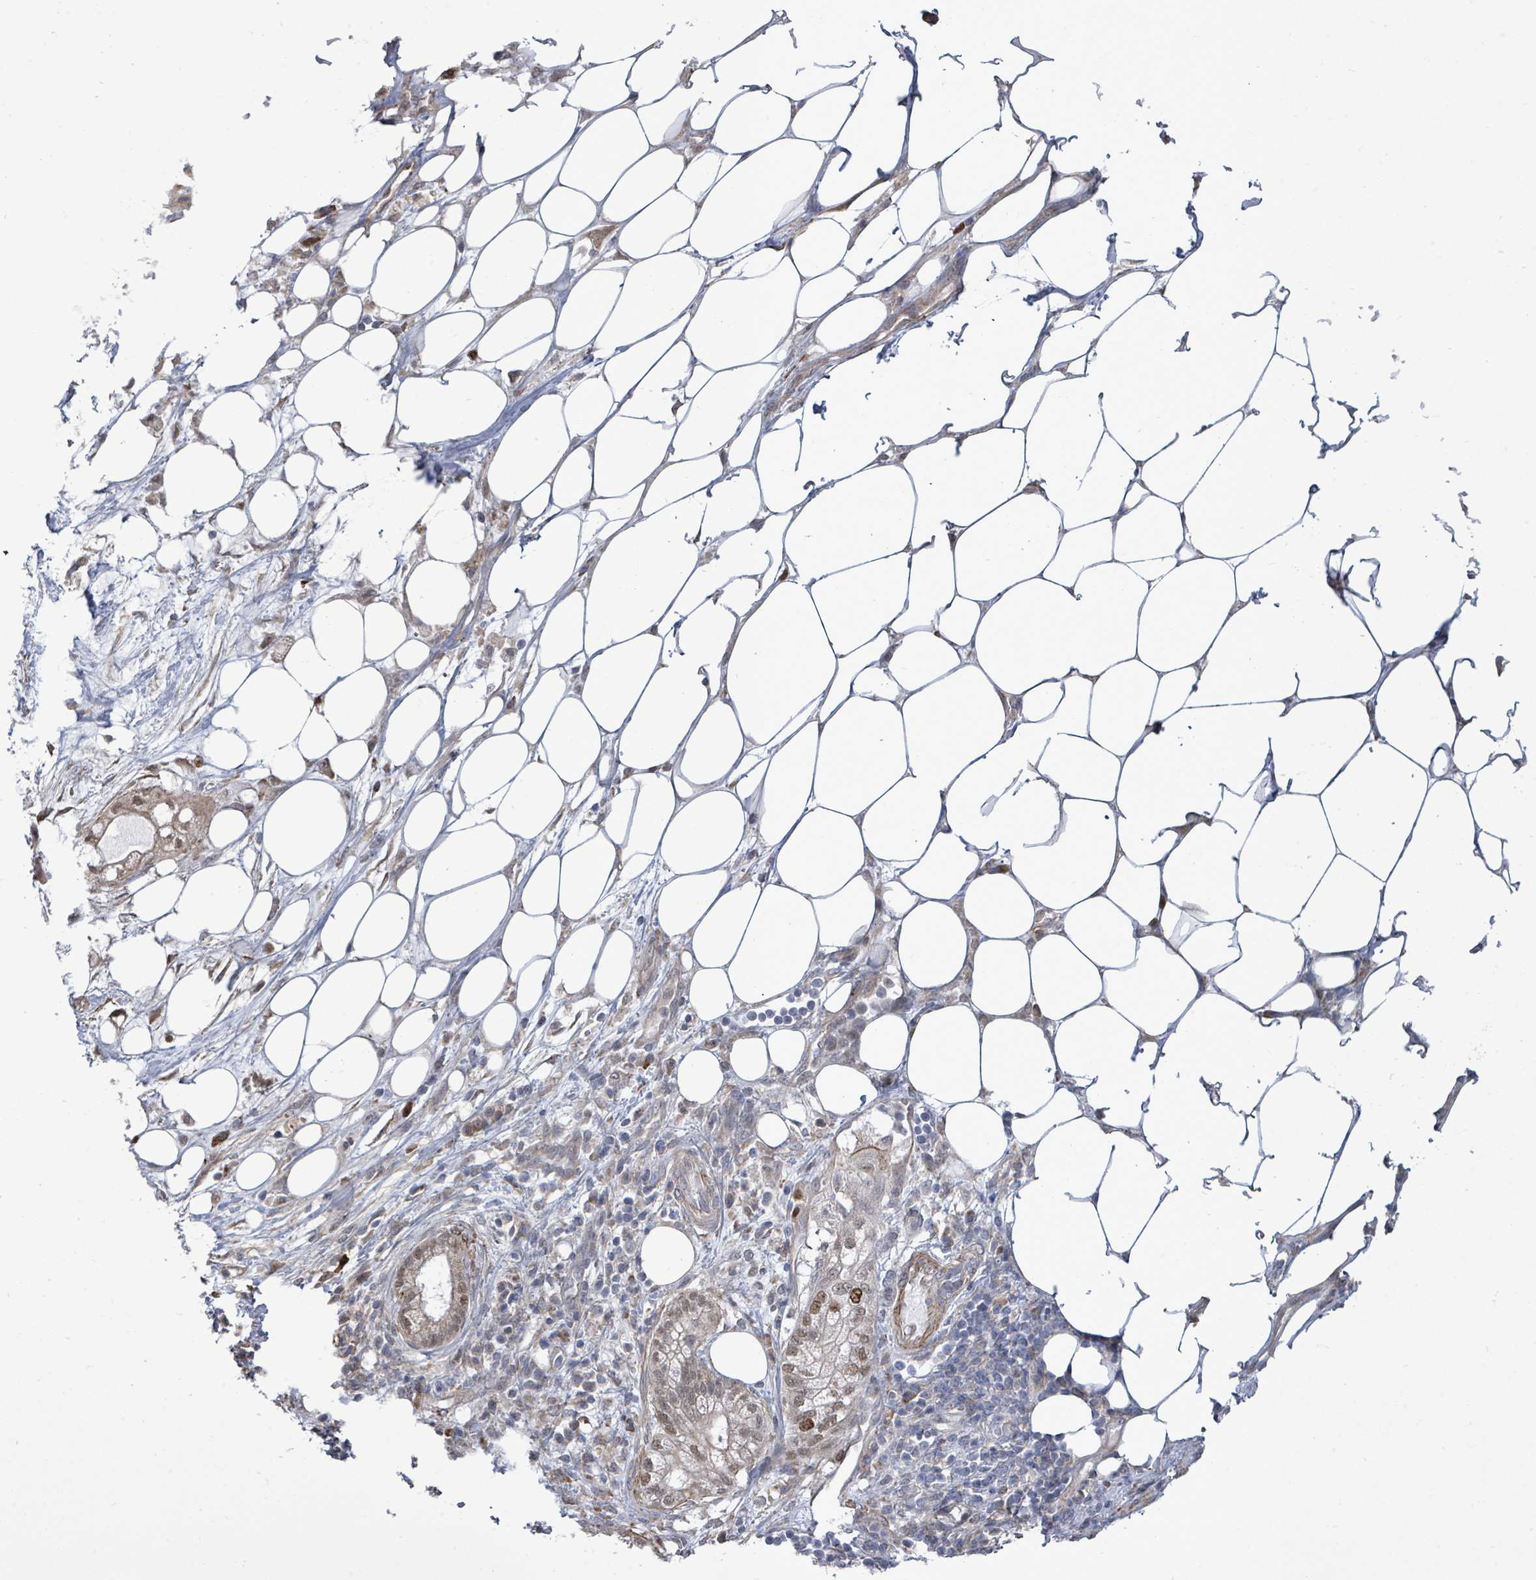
{"staining": {"intensity": "moderate", "quantity": "<25%", "location": "nuclear"}, "tissue": "pancreatic cancer", "cell_type": "Tumor cells", "image_type": "cancer", "snomed": [{"axis": "morphology", "description": "Adenocarcinoma, NOS"}, {"axis": "topography", "description": "Pancreas"}], "caption": "This histopathology image exhibits immunohistochemistry staining of human pancreatic cancer (adenocarcinoma), with low moderate nuclear staining in about <25% of tumor cells.", "gene": "PAPSS1", "patient": {"sex": "male", "age": 44}}